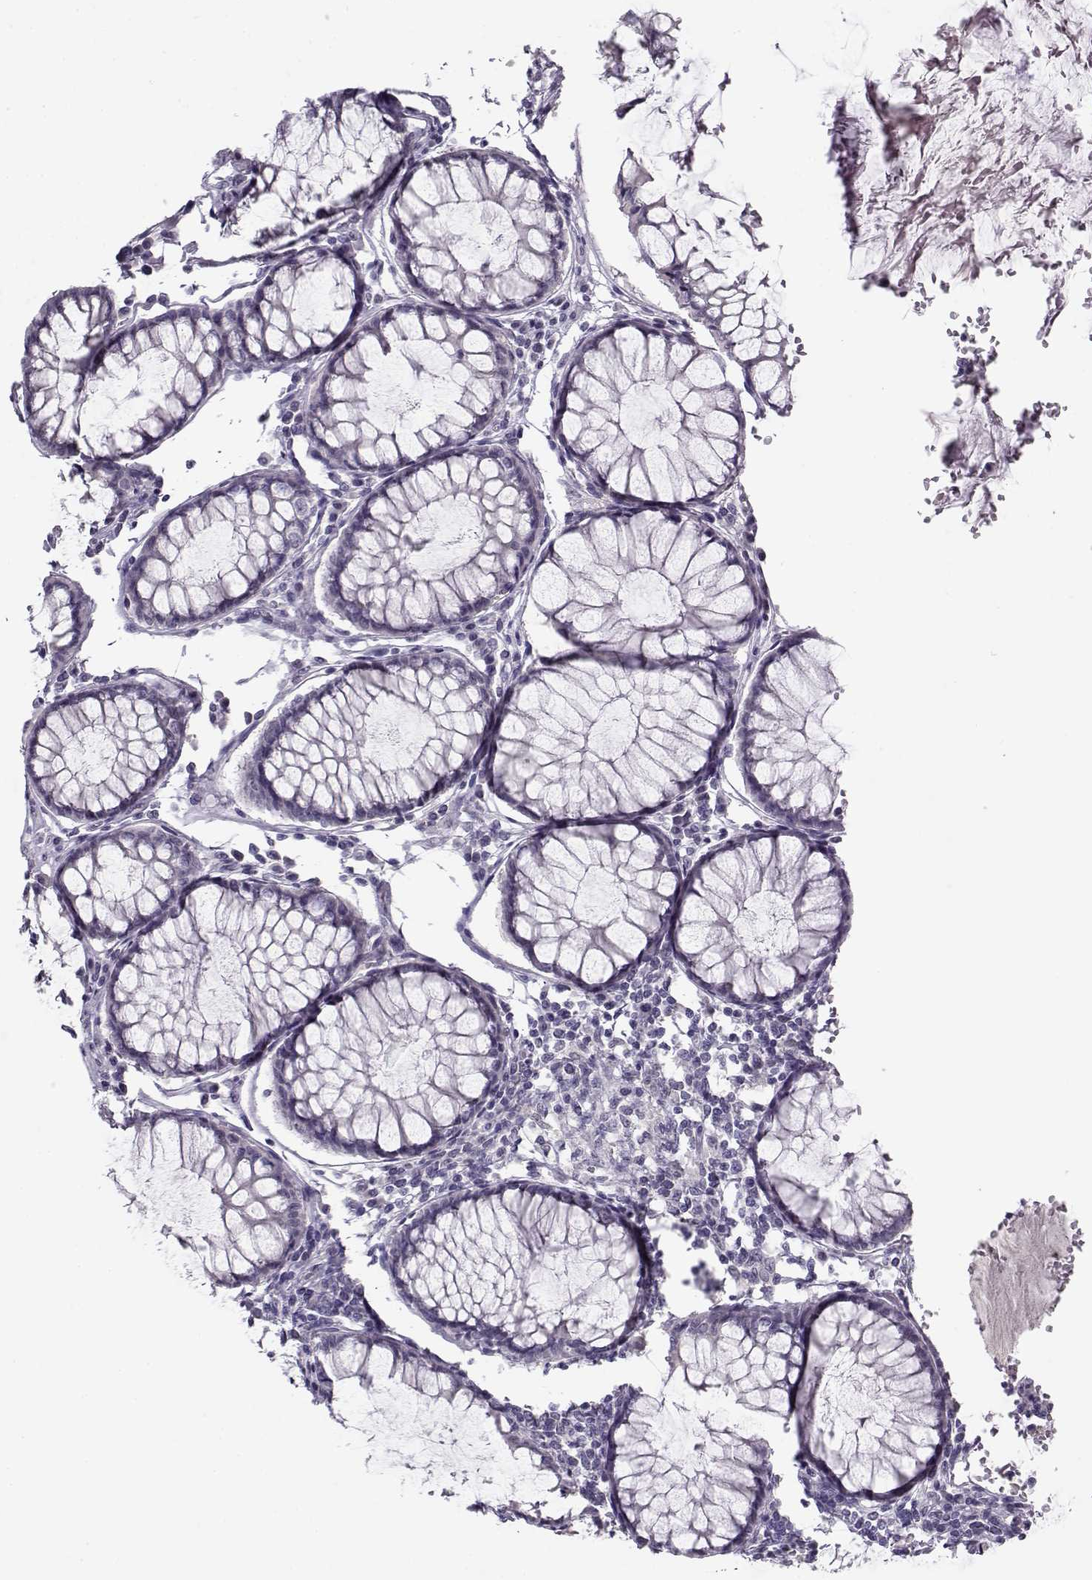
{"staining": {"intensity": "negative", "quantity": "none", "location": "none"}, "tissue": "colorectal cancer", "cell_type": "Tumor cells", "image_type": "cancer", "snomed": [{"axis": "morphology", "description": "Adenocarcinoma, NOS"}, {"axis": "topography", "description": "Colon"}], "caption": "This is an IHC histopathology image of human colorectal cancer. There is no positivity in tumor cells.", "gene": "C16orf86", "patient": {"sex": "female", "age": 70}}